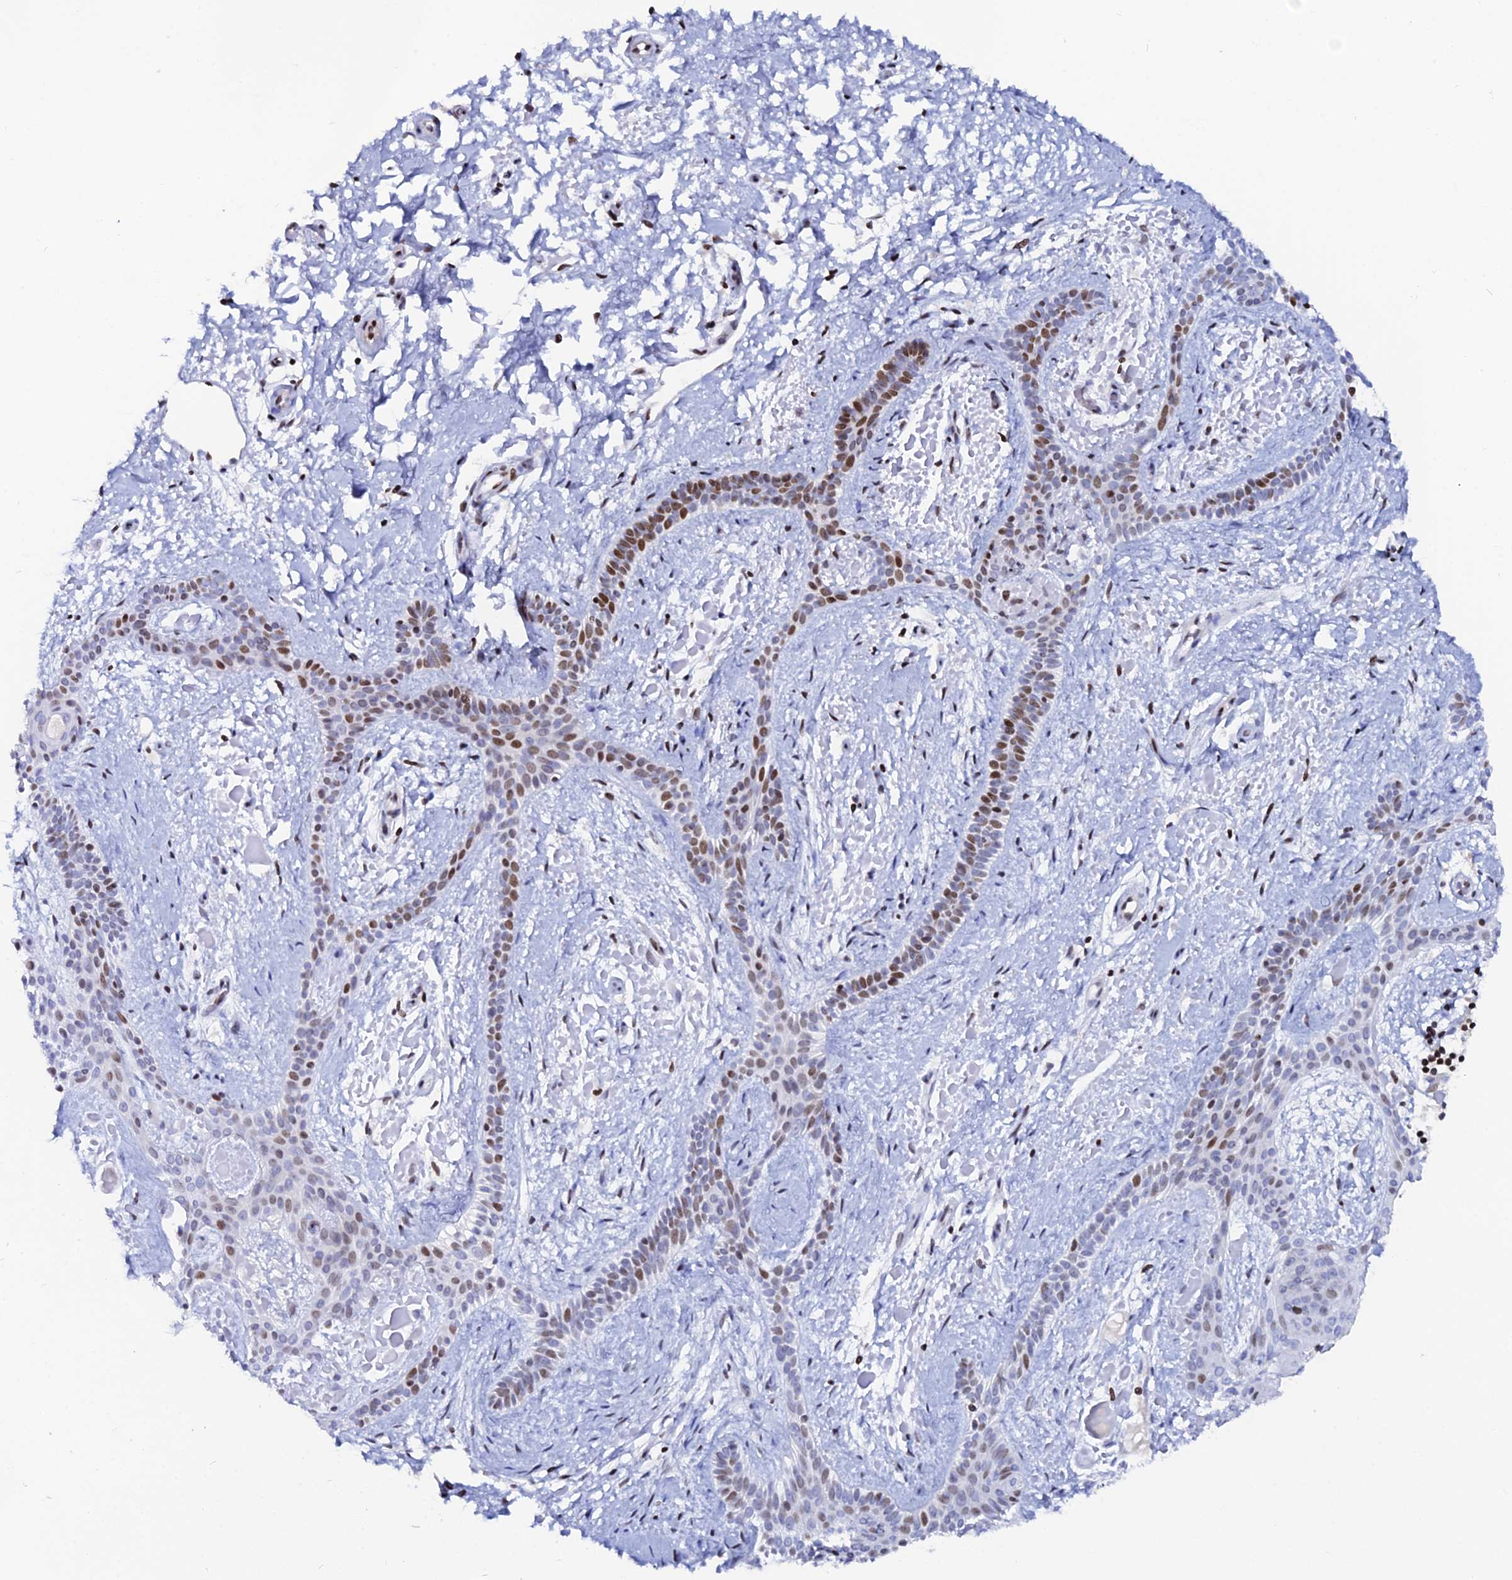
{"staining": {"intensity": "moderate", "quantity": "25%-75%", "location": "nuclear"}, "tissue": "skin cancer", "cell_type": "Tumor cells", "image_type": "cancer", "snomed": [{"axis": "morphology", "description": "Basal cell carcinoma"}, {"axis": "topography", "description": "Skin"}], "caption": "Skin basal cell carcinoma tissue shows moderate nuclear staining in approximately 25%-75% of tumor cells", "gene": "MYNN", "patient": {"sex": "male", "age": 78}}